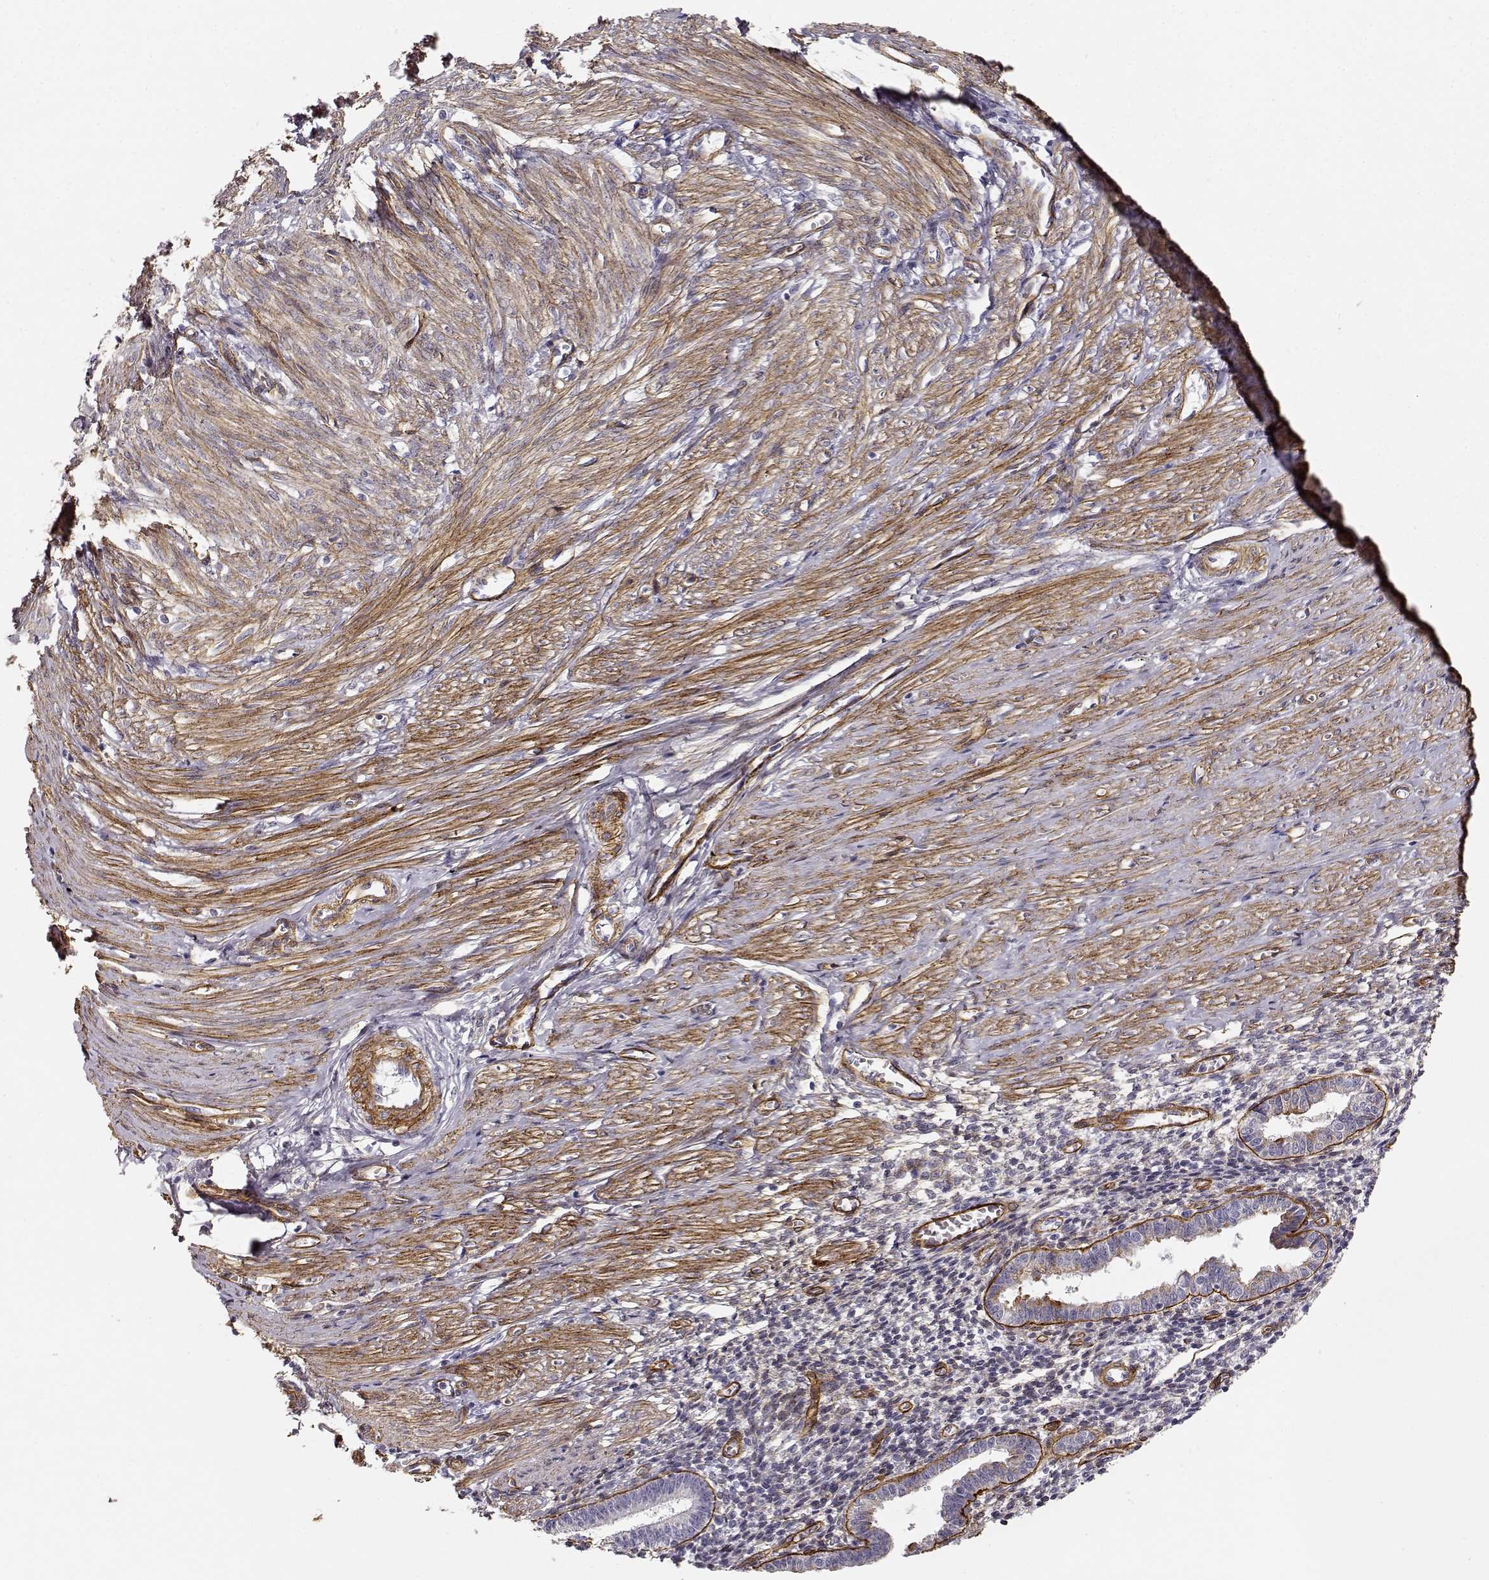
{"staining": {"intensity": "negative", "quantity": "none", "location": "none"}, "tissue": "endometrium", "cell_type": "Cells in endometrial stroma", "image_type": "normal", "snomed": [{"axis": "morphology", "description": "Normal tissue, NOS"}, {"axis": "topography", "description": "Endometrium"}], "caption": "Unremarkable endometrium was stained to show a protein in brown. There is no significant expression in cells in endometrial stroma. Brightfield microscopy of immunohistochemistry stained with DAB (brown) and hematoxylin (blue), captured at high magnification.", "gene": "LAMC1", "patient": {"sex": "female", "age": 37}}